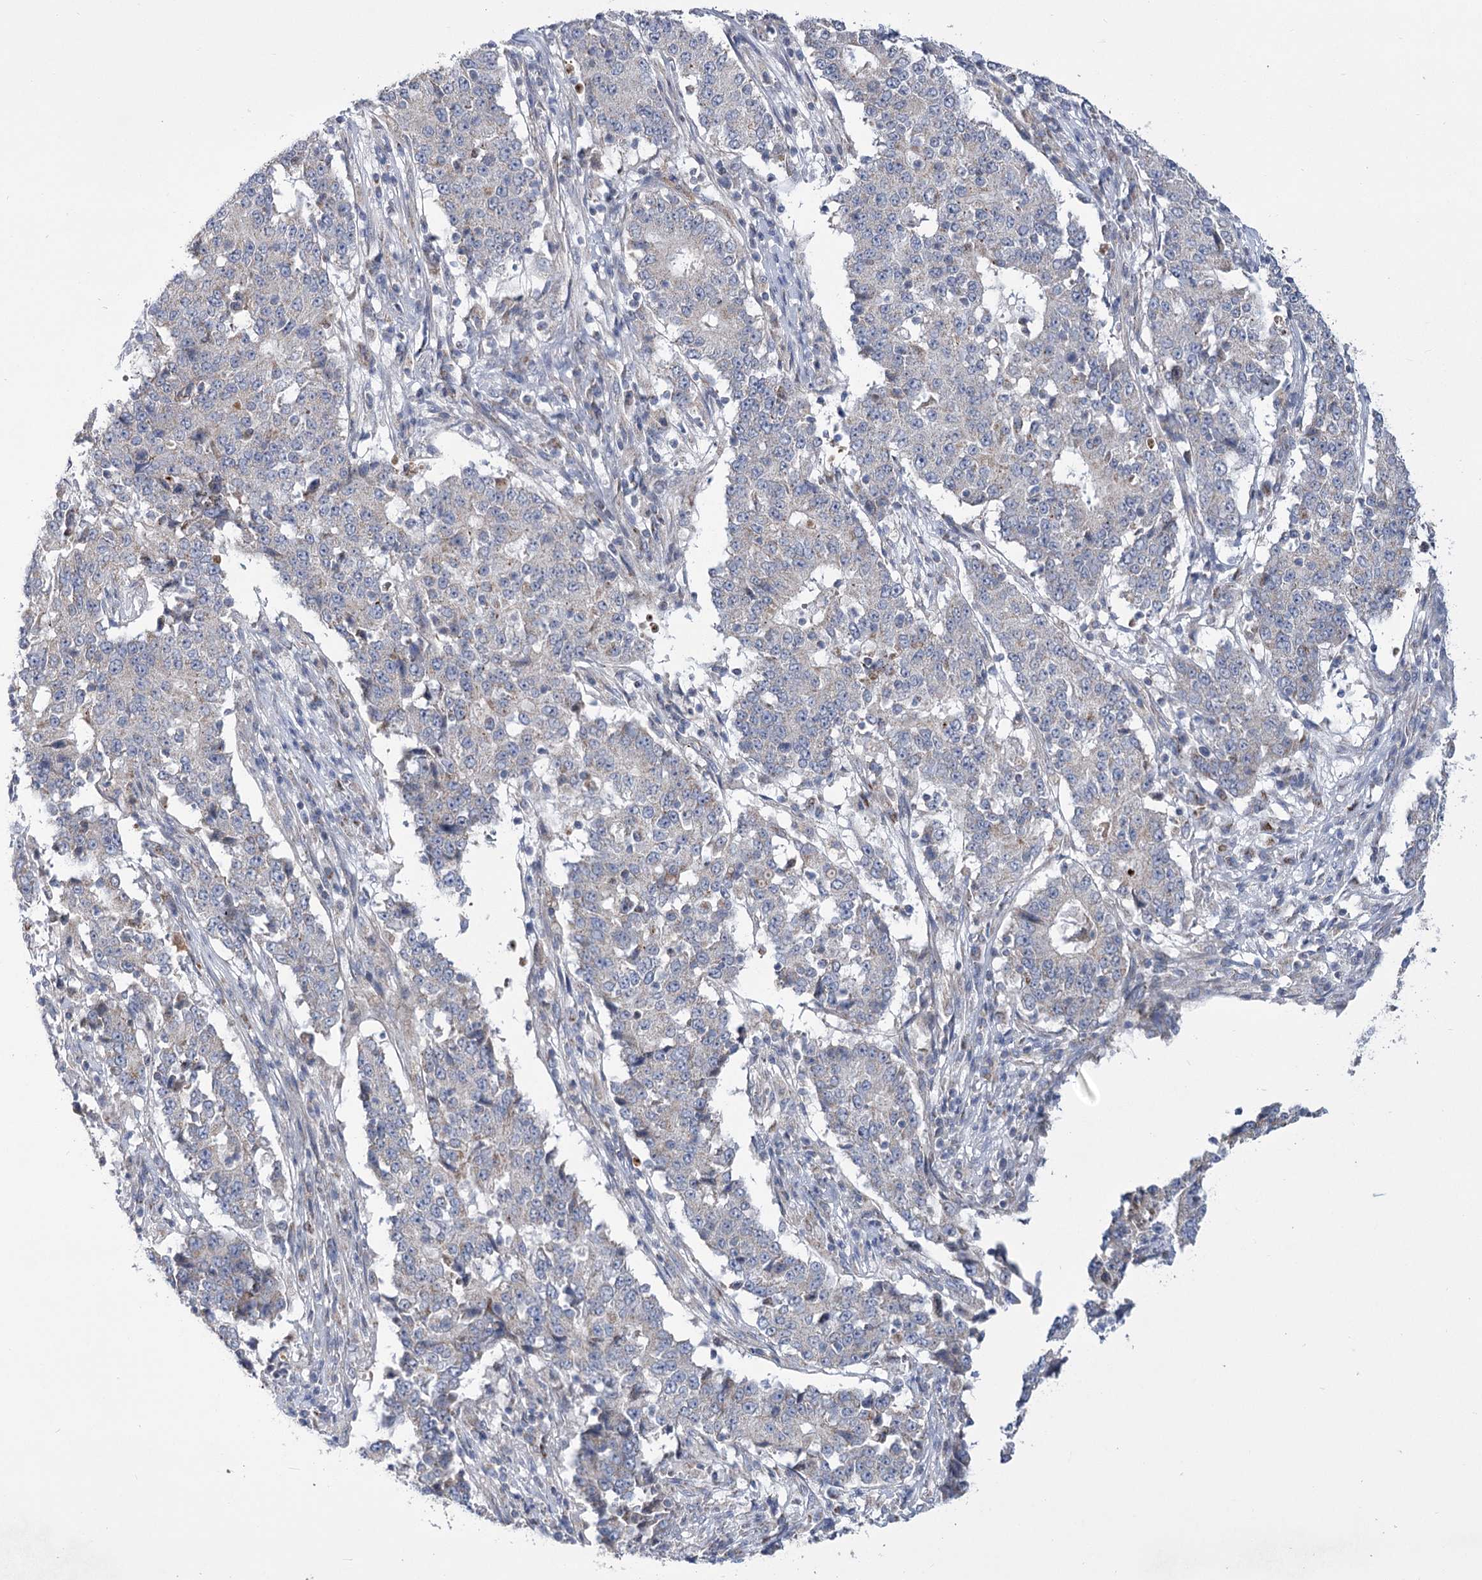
{"staining": {"intensity": "negative", "quantity": "none", "location": "none"}, "tissue": "stomach cancer", "cell_type": "Tumor cells", "image_type": "cancer", "snomed": [{"axis": "morphology", "description": "Adenocarcinoma, NOS"}, {"axis": "topography", "description": "Stomach"}], "caption": "This is a micrograph of immunohistochemistry (IHC) staining of stomach adenocarcinoma, which shows no positivity in tumor cells.", "gene": "PDHB", "patient": {"sex": "male", "age": 59}}